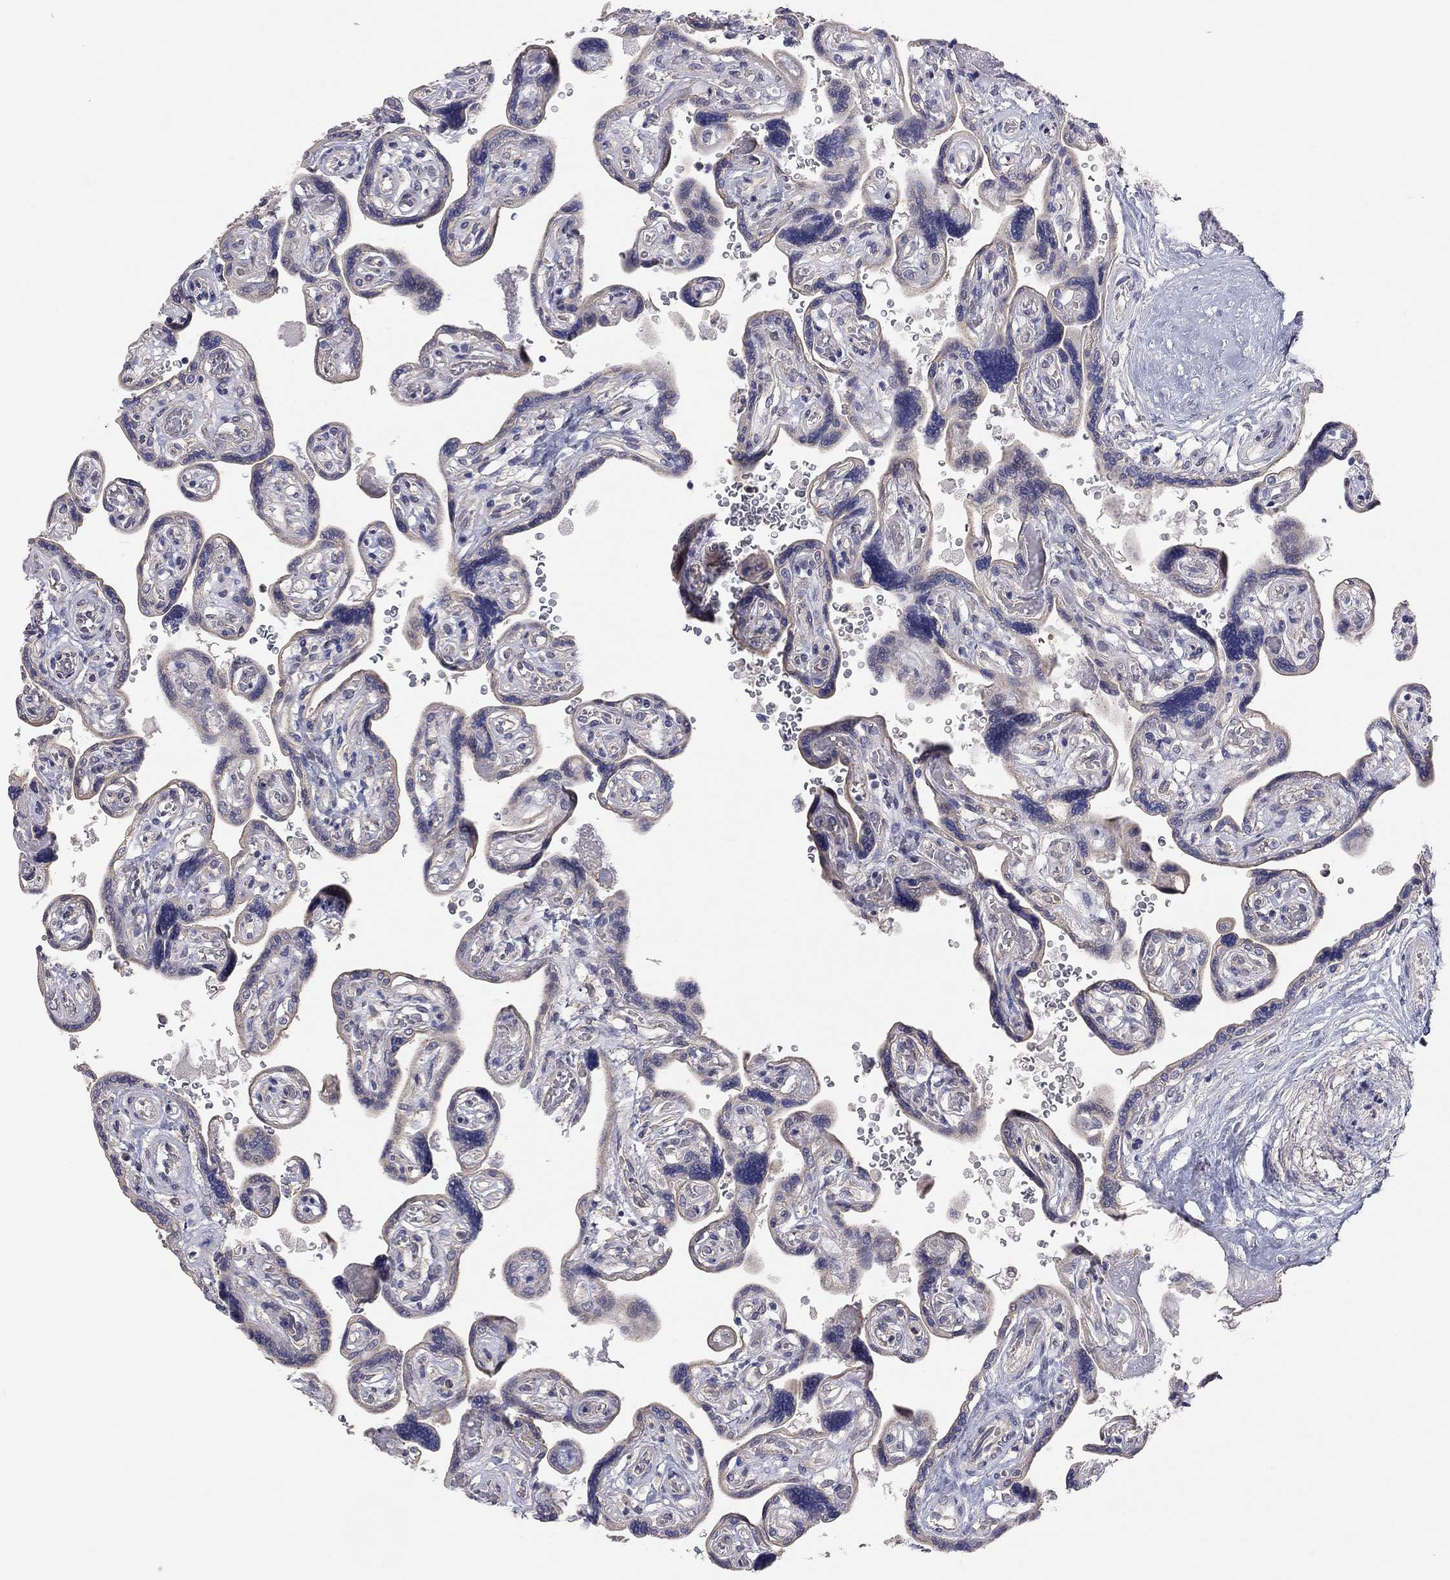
{"staining": {"intensity": "weak", "quantity": ">75%", "location": "cytoplasmic/membranous"}, "tissue": "placenta", "cell_type": "Decidual cells", "image_type": "normal", "snomed": [{"axis": "morphology", "description": "Normal tissue, NOS"}, {"axis": "topography", "description": "Placenta"}], "caption": "DAB immunohistochemical staining of benign human placenta shows weak cytoplasmic/membranous protein positivity in approximately >75% of decidual cells.", "gene": "KCNB1", "patient": {"sex": "female", "age": 32}}